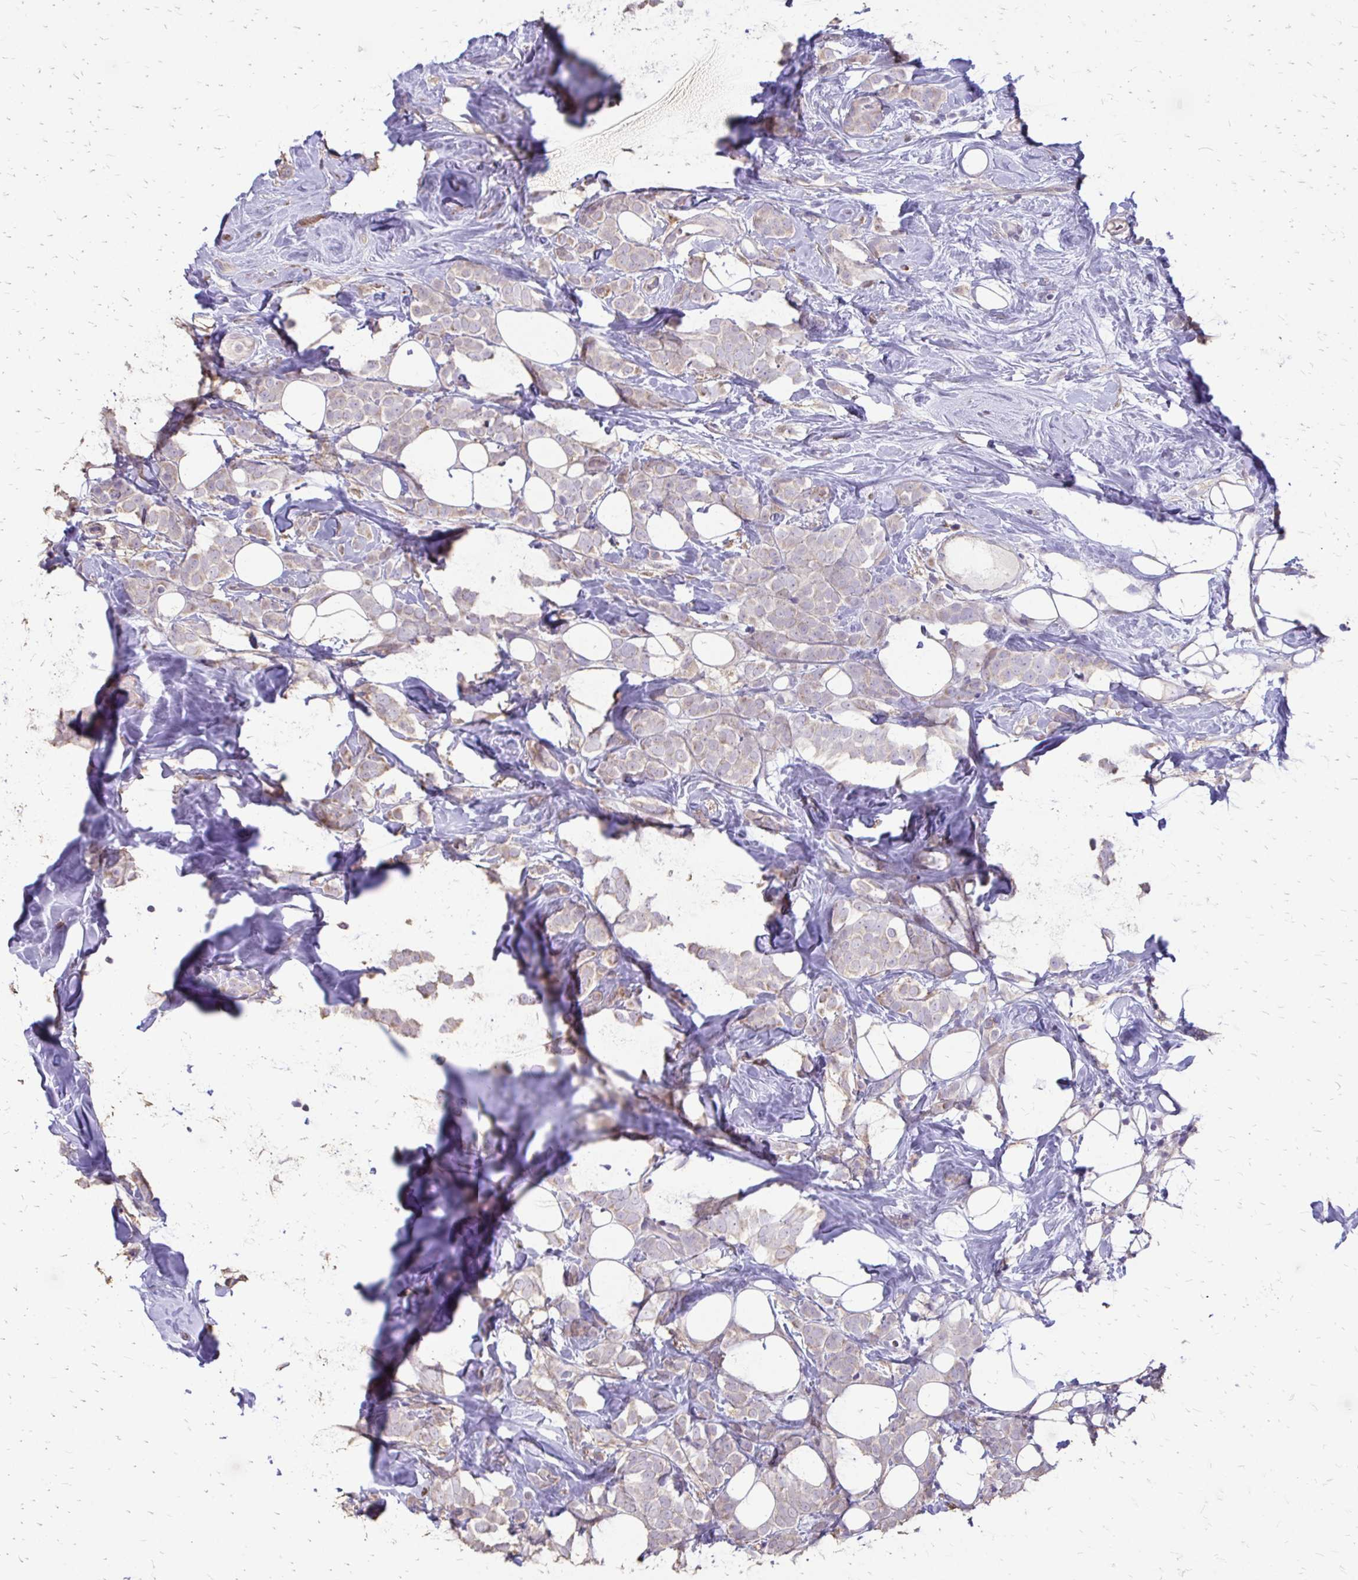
{"staining": {"intensity": "negative", "quantity": "none", "location": "none"}, "tissue": "breast cancer", "cell_type": "Tumor cells", "image_type": "cancer", "snomed": [{"axis": "morphology", "description": "Lobular carcinoma"}, {"axis": "topography", "description": "Breast"}], "caption": "Immunohistochemistry histopathology image of human lobular carcinoma (breast) stained for a protein (brown), which displays no positivity in tumor cells.", "gene": "MYORG", "patient": {"sex": "female", "age": 49}}